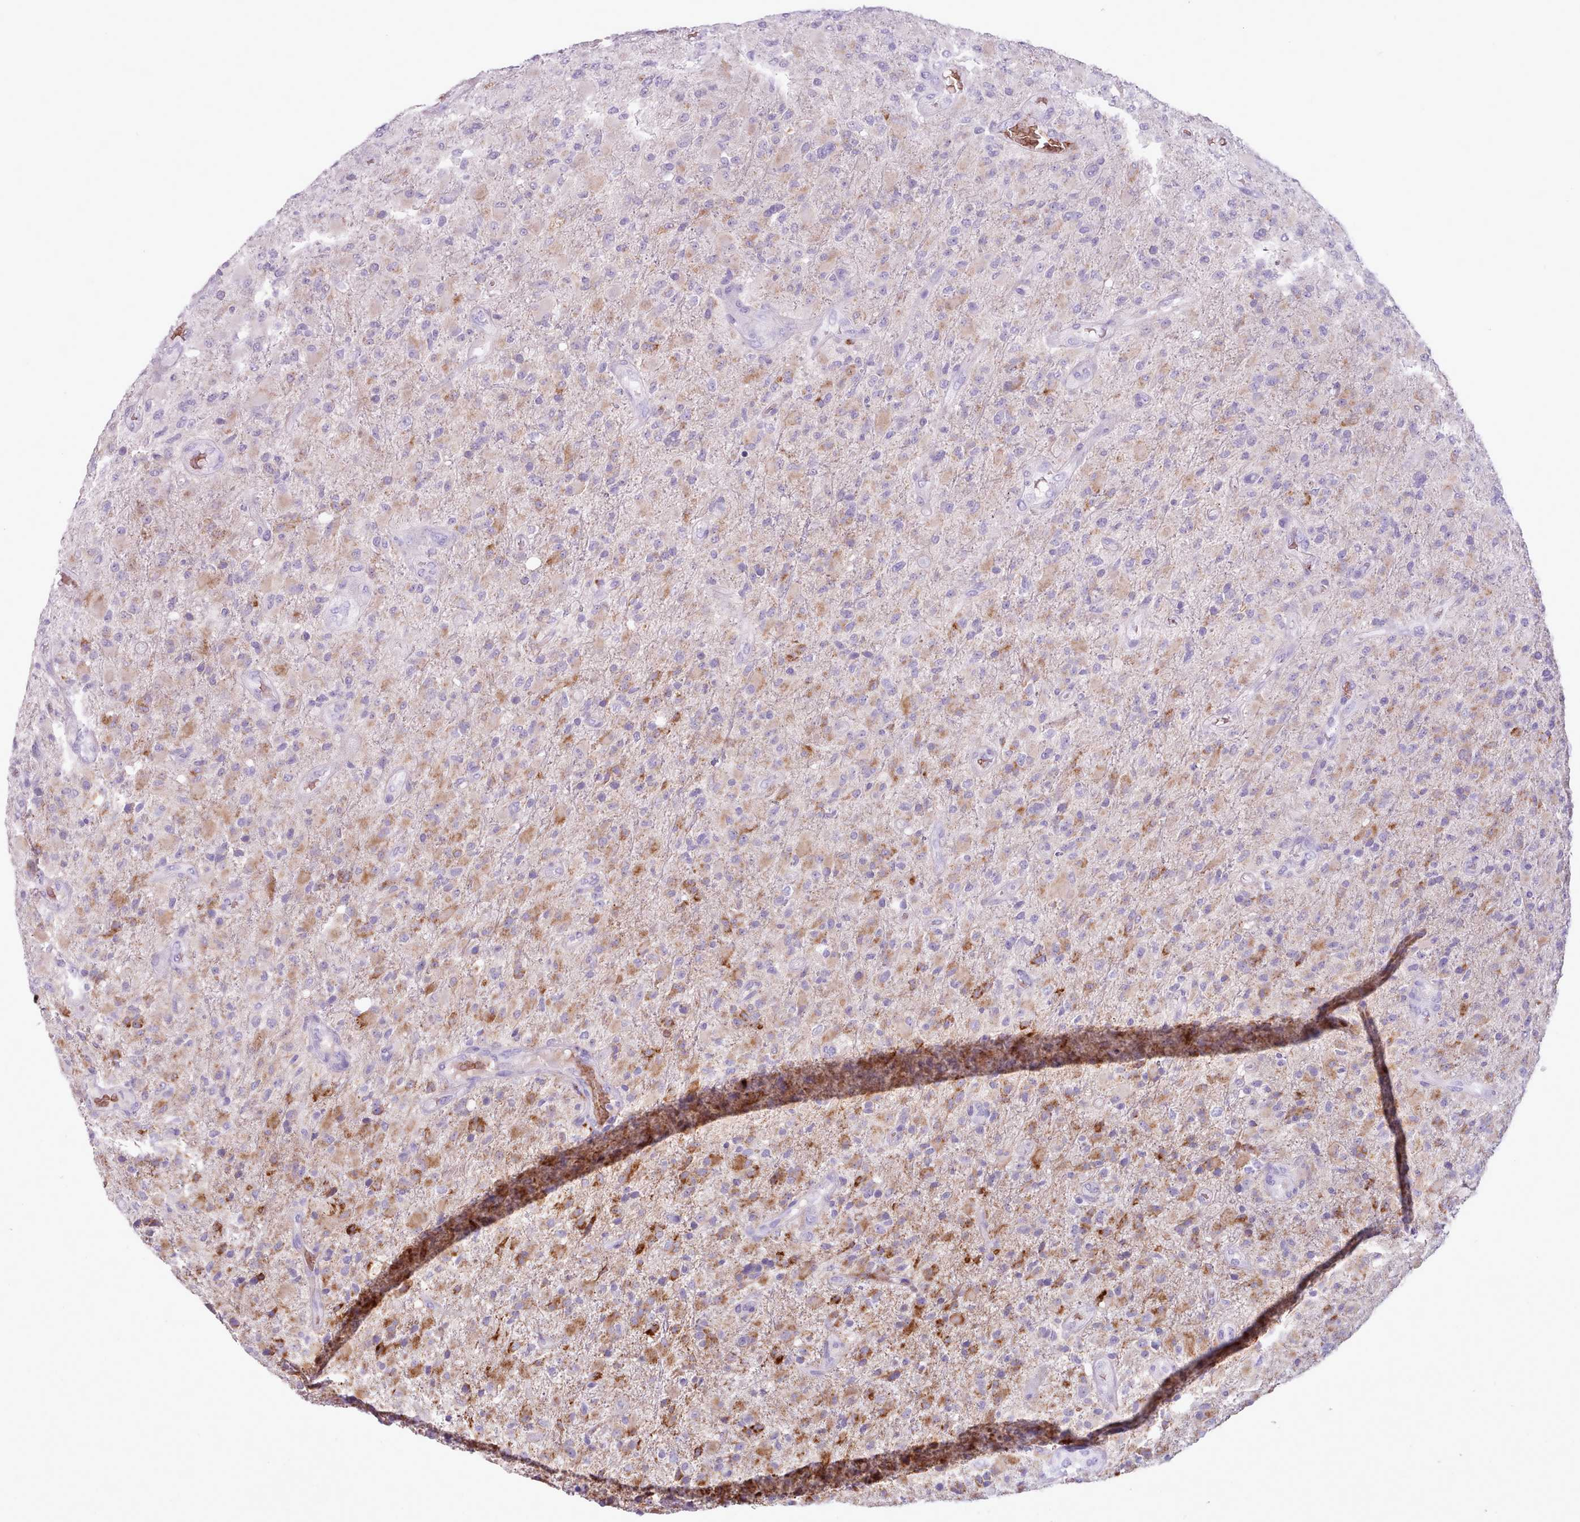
{"staining": {"intensity": "moderate", "quantity": "<25%", "location": "cytoplasmic/membranous"}, "tissue": "glioma", "cell_type": "Tumor cells", "image_type": "cancer", "snomed": [{"axis": "morphology", "description": "Glioma, malignant, Low grade"}, {"axis": "topography", "description": "Brain"}], "caption": "Protein analysis of low-grade glioma (malignant) tissue displays moderate cytoplasmic/membranous expression in approximately <25% of tumor cells.", "gene": "AK4", "patient": {"sex": "male", "age": 65}}